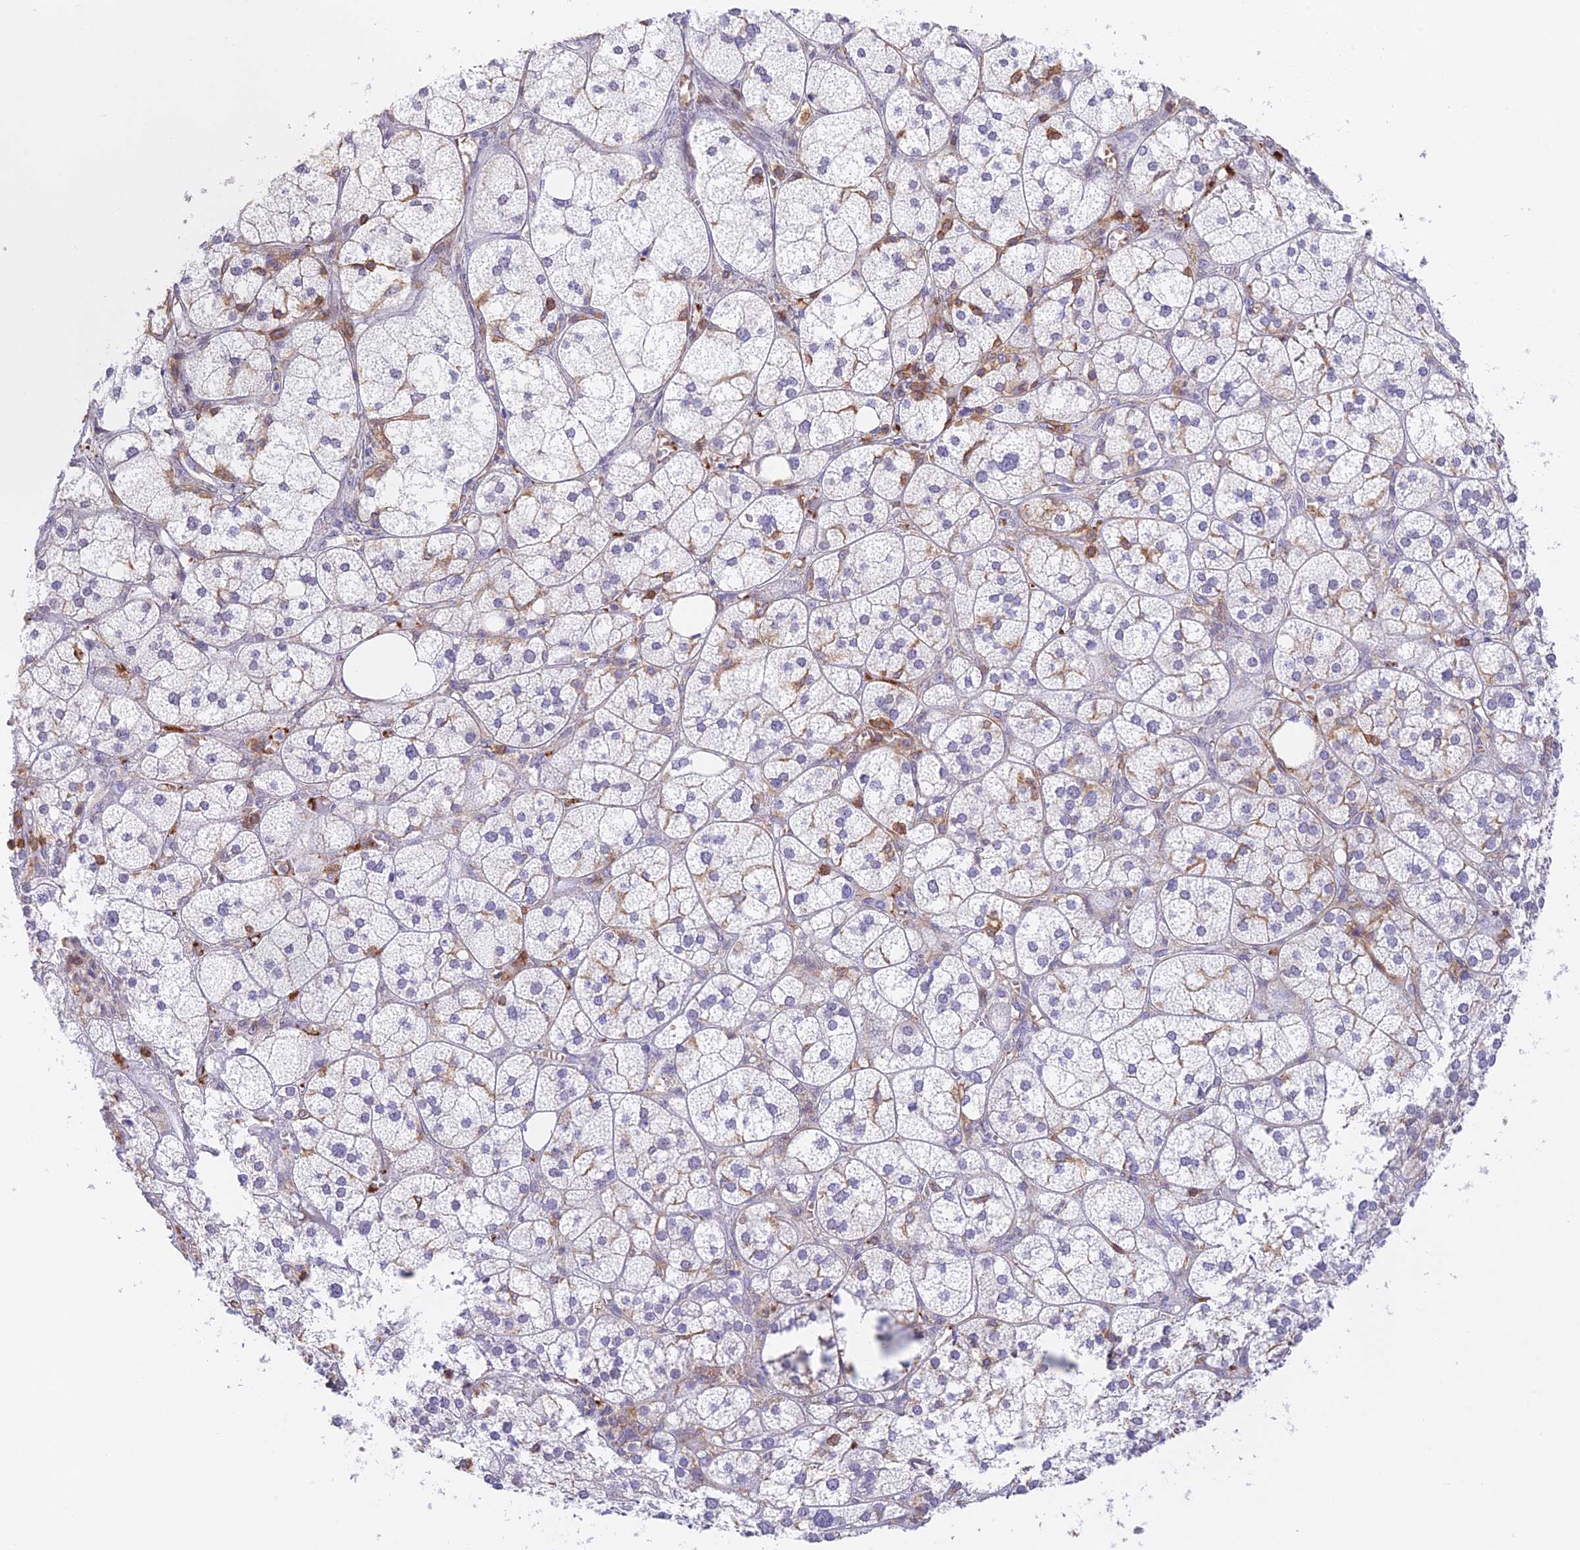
{"staining": {"intensity": "negative", "quantity": "none", "location": "none"}, "tissue": "adrenal gland", "cell_type": "Glandular cells", "image_type": "normal", "snomed": [{"axis": "morphology", "description": "Normal tissue, NOS"}, {"axis": "topography", "description": "Adrenal gland"}], "caption": "High power microscopy photomicrograph of an IHC image of unremarkable adrenal gland, revealing no significant expression in glandular cells.", "gene": "DENND1C", "patient": {"sex": "female", "age": 61}}